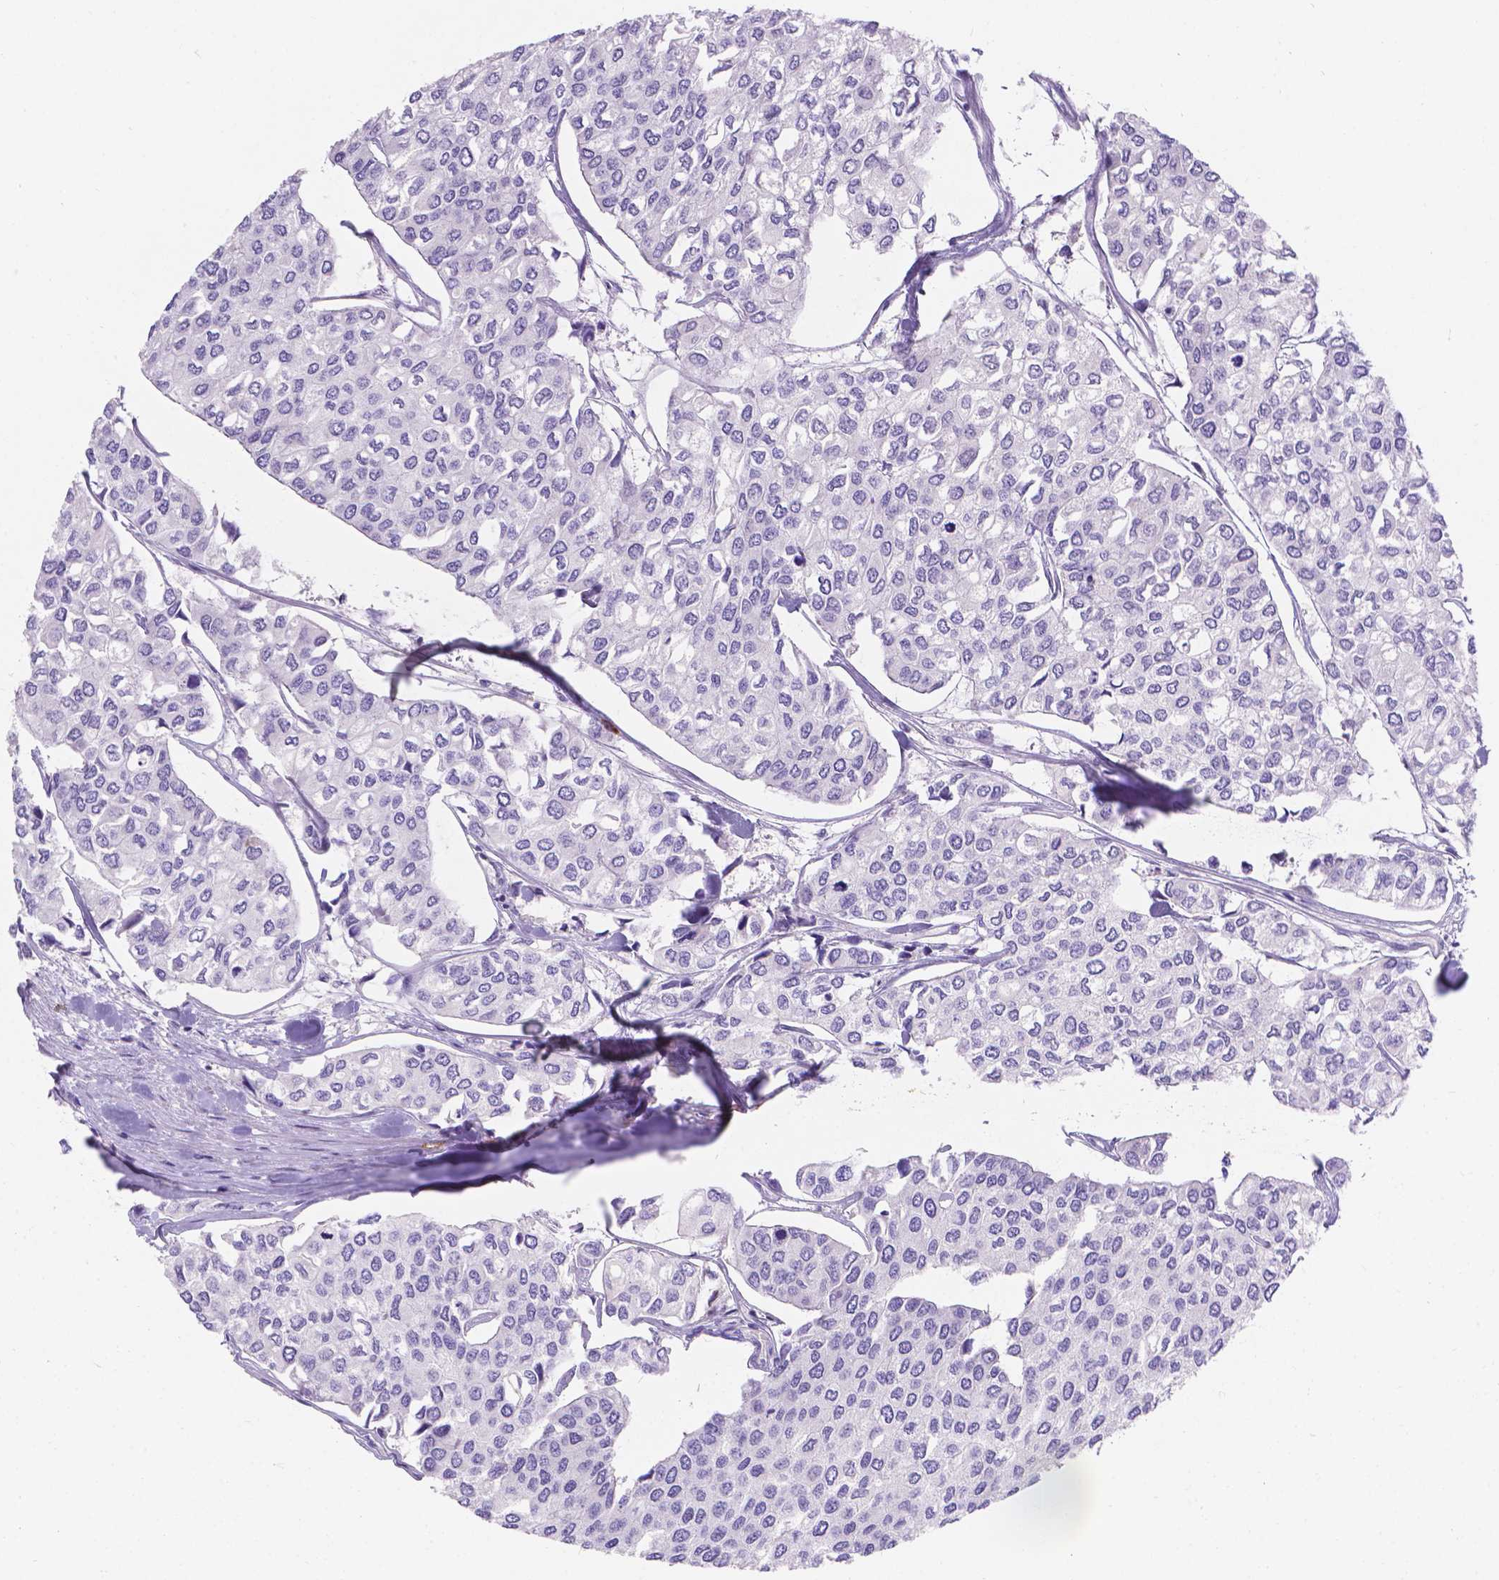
{"staining": {"intensity": "negative", "quantity": "none", "location": "none"}, "tissue": "urothelial cancer", "cell_type": "Tumor cells", "image_type": "cancer", "snomed": [{"axis": "morphology", "description": "Urothelial carcinoma, High grade"}, {"axis": "topography", "description": "Urinary bladder"}], "caption": "Human urothelial carcinoma (high-grade) stained for a protein using IHC exhibits no expression in tumor cells.", "gene": "GNRHR", "patient": {"sex": "male", "age": 73}}